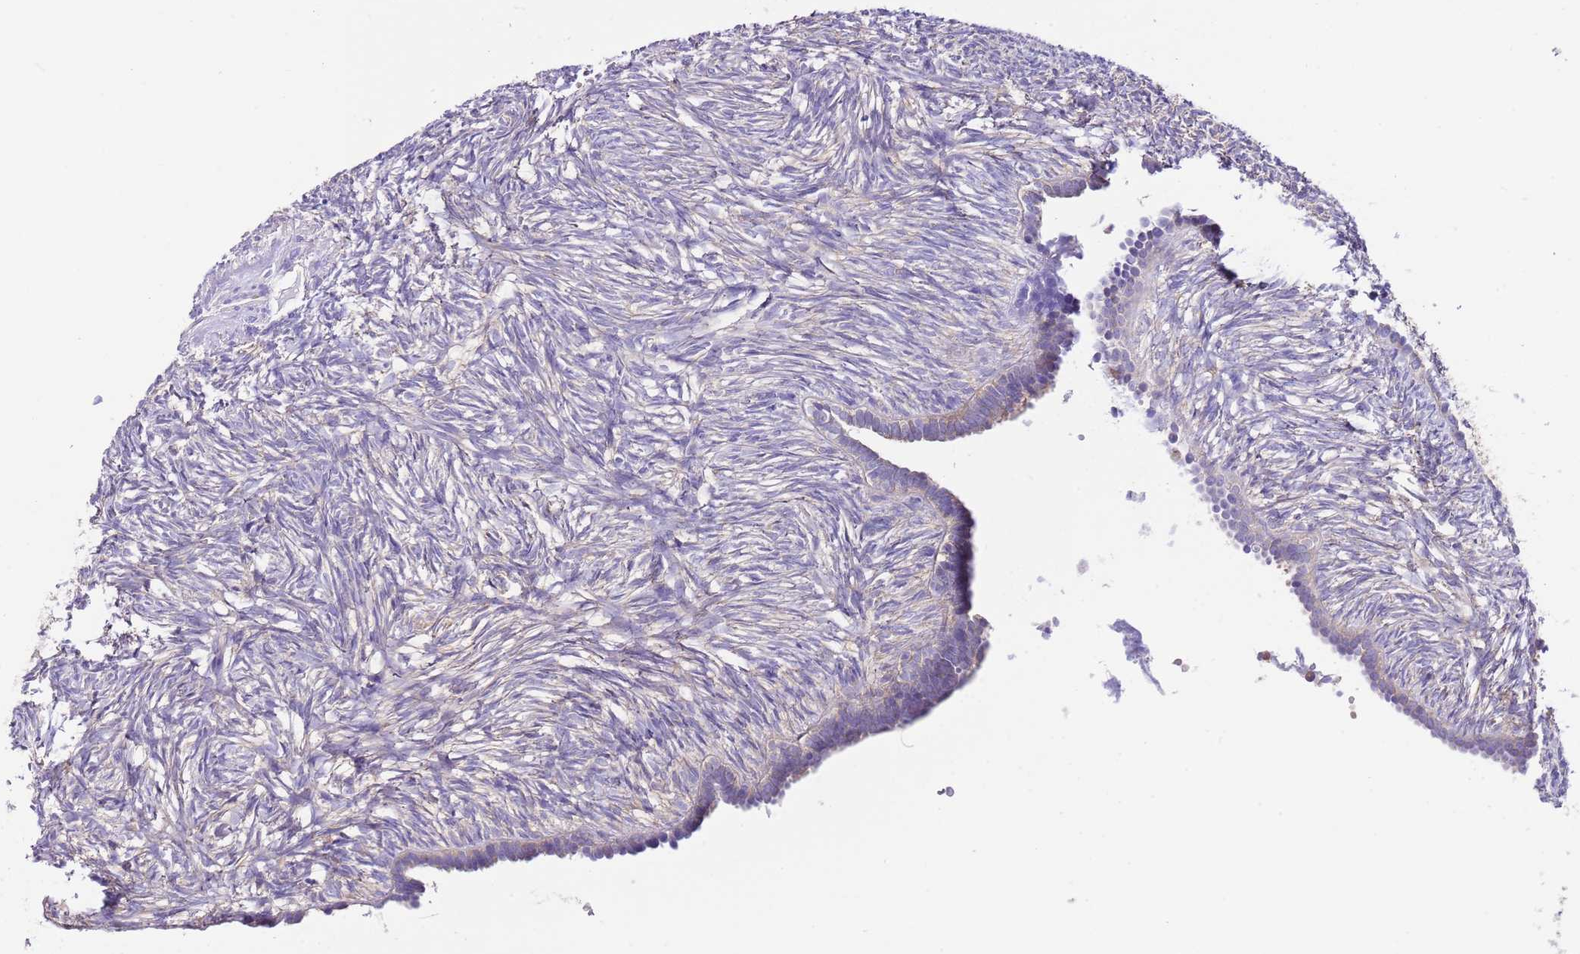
{"staining": {"intensity": "negative", "quantity": "none", "location": "none"}, "tissue": "ovary", "cell_type": "Ovarian stroma cells", "image_type": "normal", "snomed": [{"axis": "morphology", "description": "Normal tissue, NOS"}, {"axis": "topography", "description": "Ovary"}], "caption": "This is a image of immunohistochemistry (IHC) staining of normal ovary, which shows no expression in ovarian stroma cells.", "gene": "RPS10", "patient": {"sex": "female", "age": 51}}